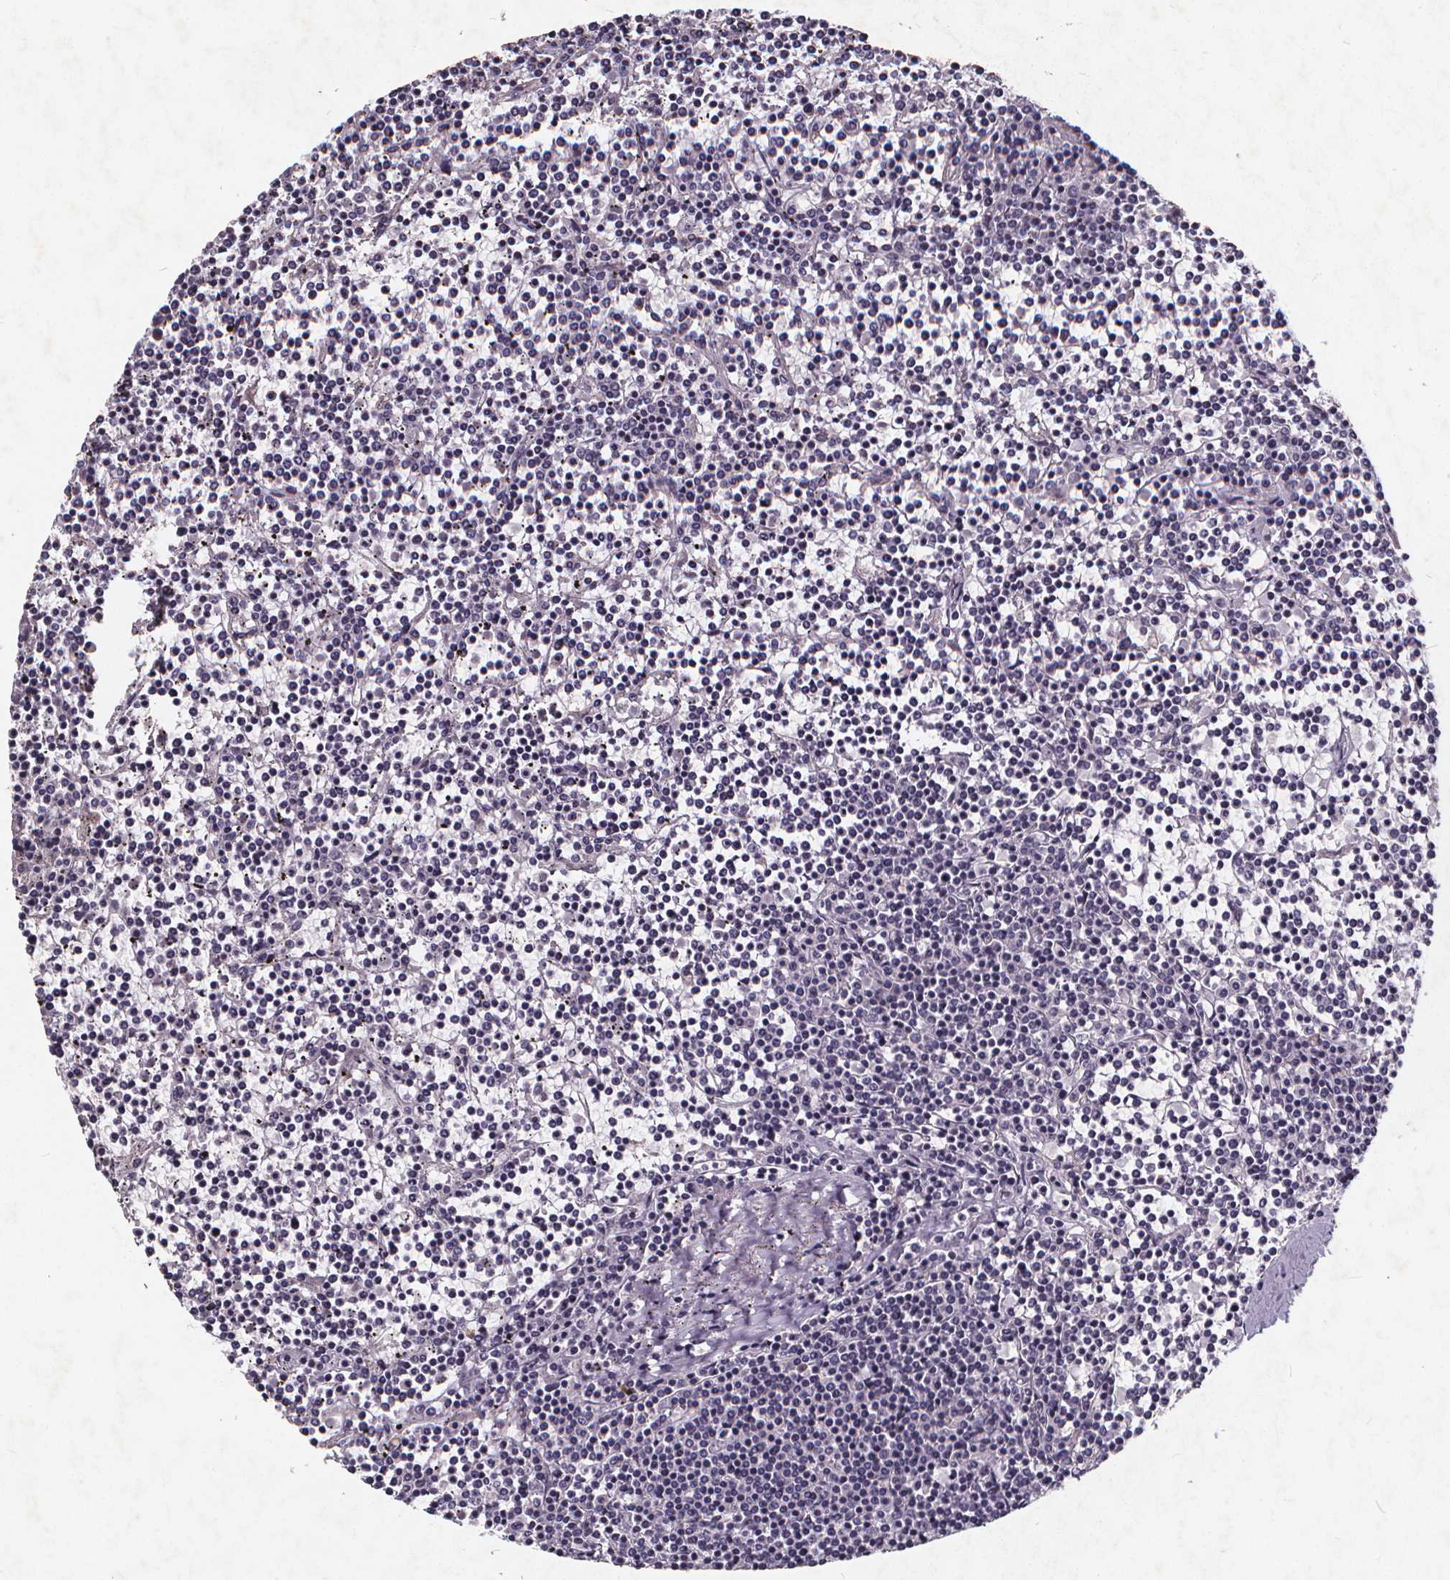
{"staining": {"intensity": "negative", "quantity": "none", "location": "none"}, "tissue": "lymphoma", "cell_type": "Tumor cells", "image_type": "cancer", "snomed": [{"axis": "morphology", "description": "Malignant lymphoma, non-Hodgkin's type, Low grade"}, {"axis": "topography", "description": "Spleen"}], "caption": "Low-grade malignant lymphoma, non-Hodgkin's type was stained to show a protein in brown. There is no significant positivity in tumor cells.", "gene": "TSPAN14", "patient": {"sex": "female", "age": 19}}